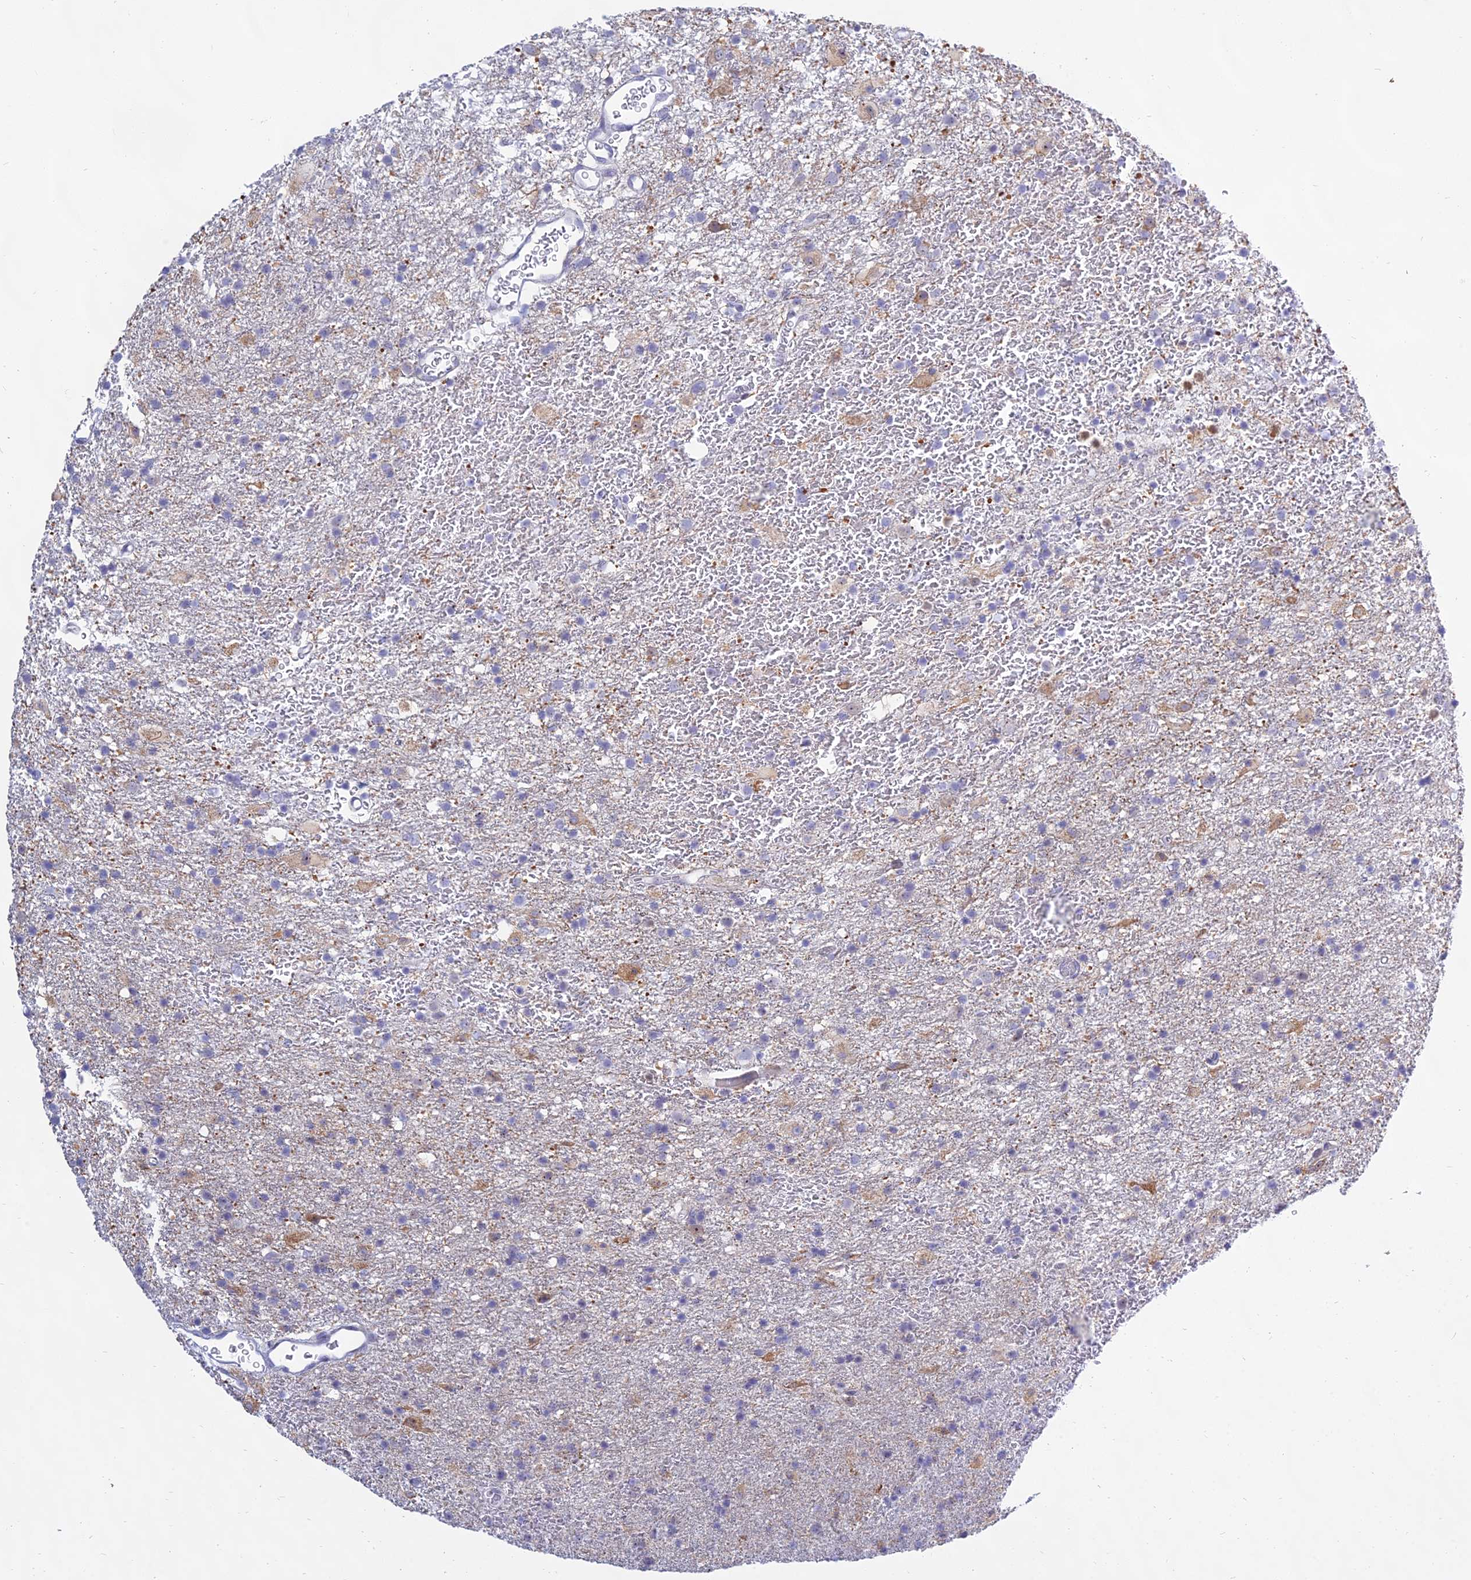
{"staining": {"intensity": "negative", "quantity": "none", "location": "none"}, "tissue": "glioma", "cell_type": "Tumor cells", "image_type": "cancer", "snomed": [{"axis": "morphology", "description": "Glioma, malignant, Low grade"}, {"axis": "topography", "description": "Brain"}], "caption": "This is an immunohistochemistry histopathology image of low-grade glioma (malignant). There is no positivity in tumor cells.", "gene": "KRR1", "patient": {"sex": "male", "age": 65}}